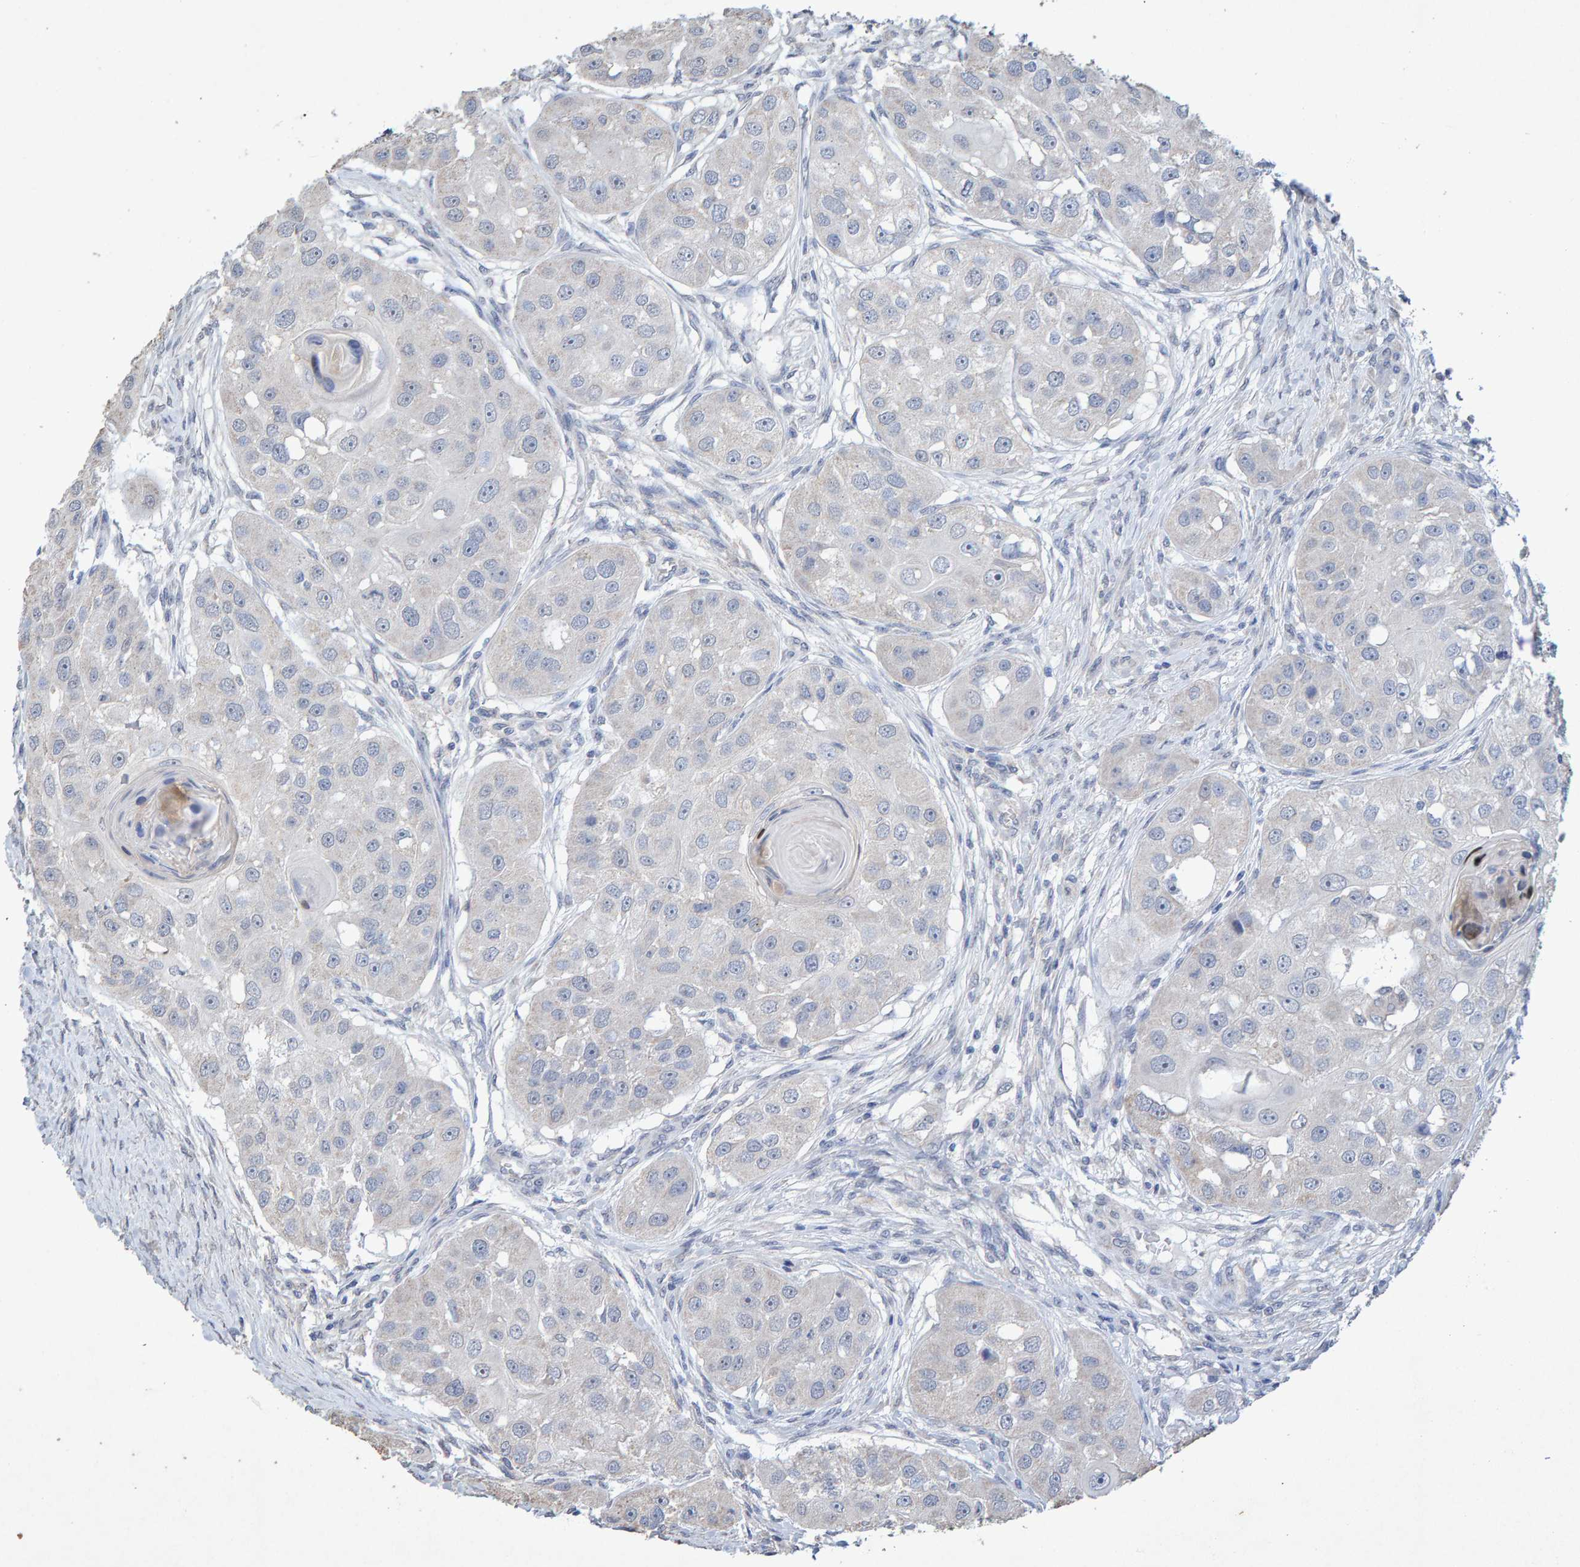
{"staining": {"intensity": "negative", "quantity": "none", "location": "none"}, "tissue": "head and neck cancer", "cell_type": "Tumor cells", "image_type": "cancer", "snomed": [{"axis": "morphology", "description": "Normal tissue, NOS"}, {"axis": "morphology", "description": "Squamous cell carcinoma, NOS"}, {"axis": "topography", "description": "Skeletal muscle"}, {"axis": "topography", "description": "Head-Neck"}], "caption": "Immunohistochemical staining of head and neck cancer (squamous cell carcinoma) reveals no significant expression in tumor cells.", "gene": "CTH", "patient": {"sex": "male", "age": 51}}